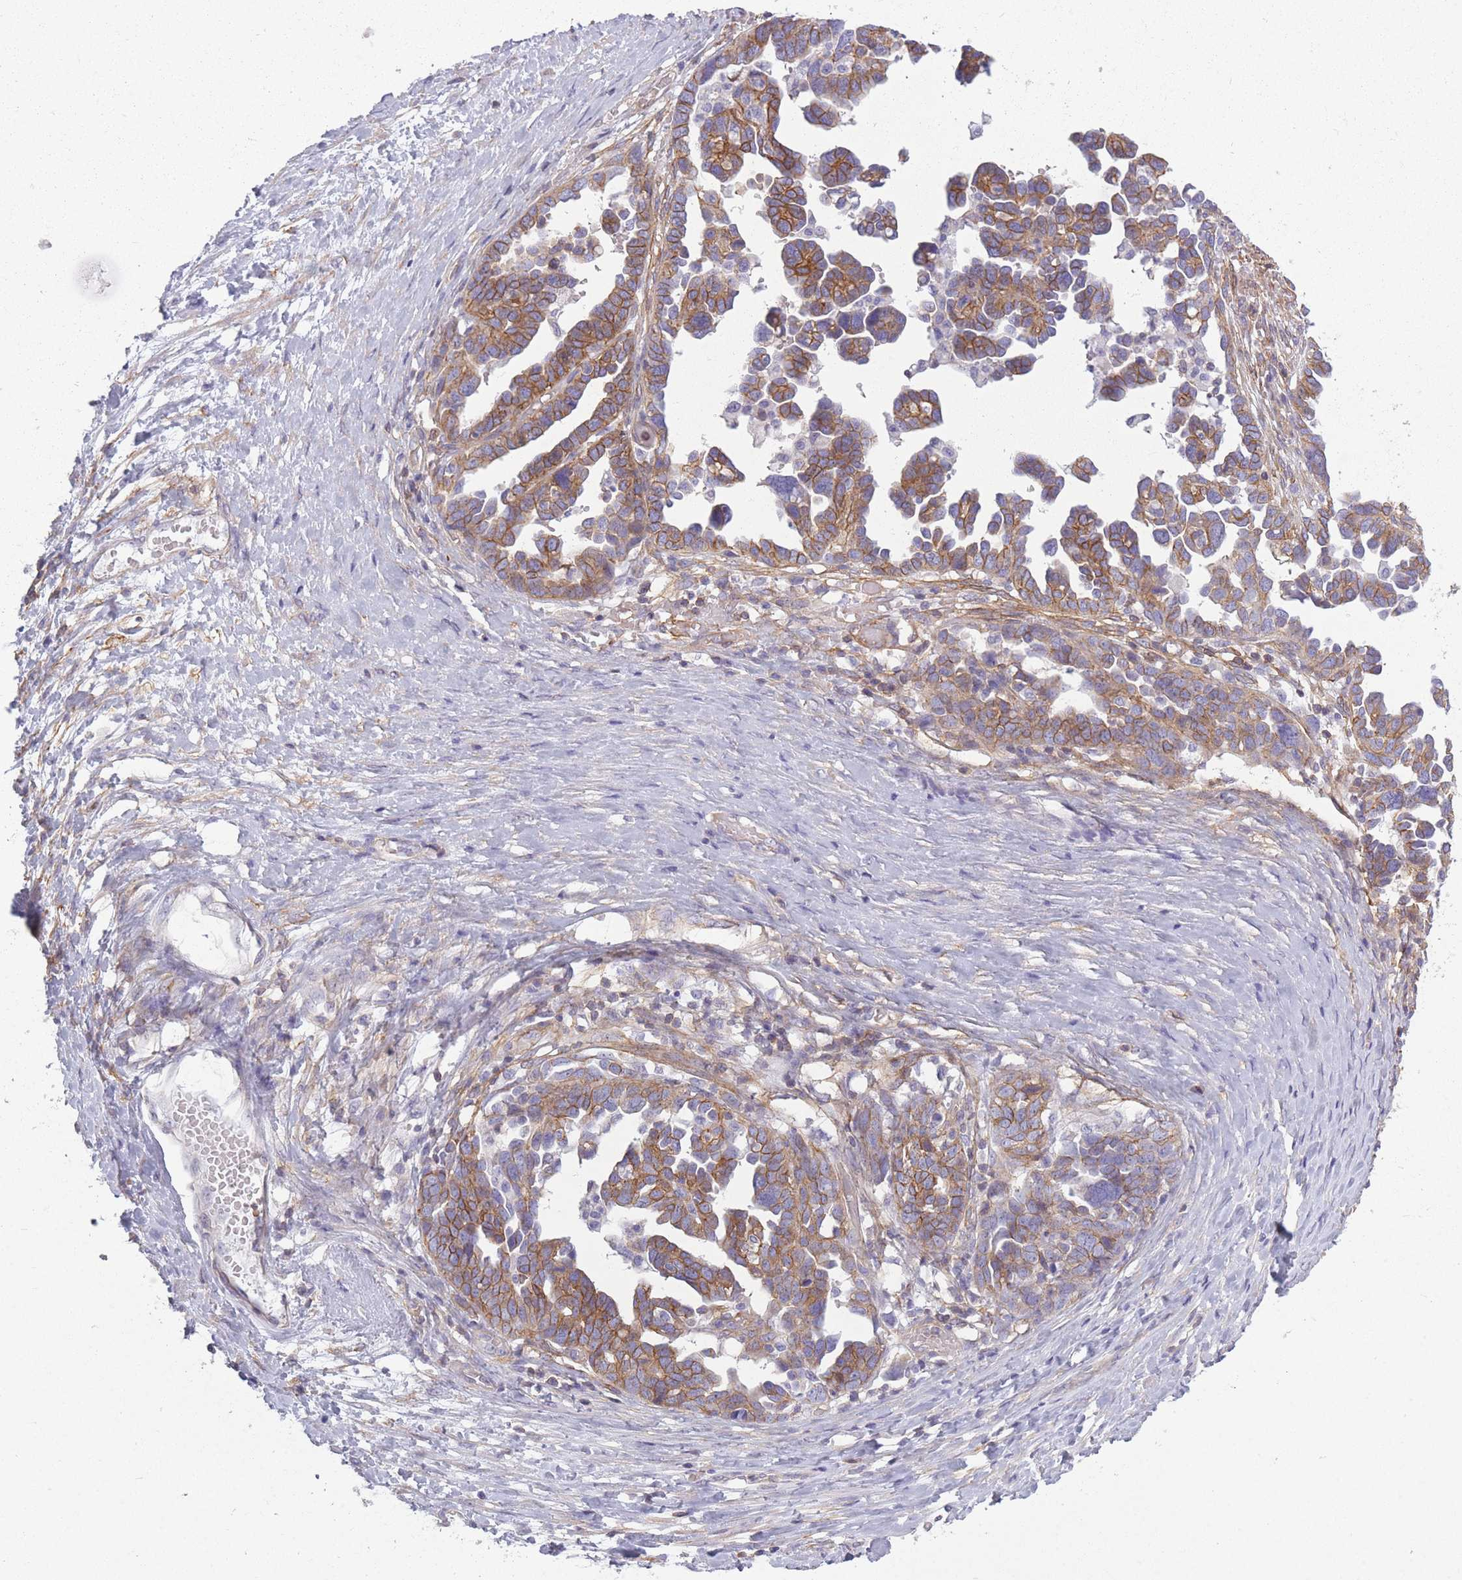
{"staining": {"intensity": "moderate", "quantity": ">75%", "location": "cytoplasmic/membranous"}, "tissue": "ovarian cancer", "cell_type": "Tumor cells", "image_type": "cancer", "snomed": [{"axis": "morphology", "description": "Cystadenocarcinoma, serous, NOS"}, {"axis": "topography", "description": "Ovary"}], "caption": "Approximately >75% of tumor cells in human ovarian serous cystadenocarcinoma reveal moderate cytoplasmic/membranous protein staining as visualized by brown immunohistochemical staining.", "gene": "ADD1", "patient": {"sex": "female", "age": 54}}